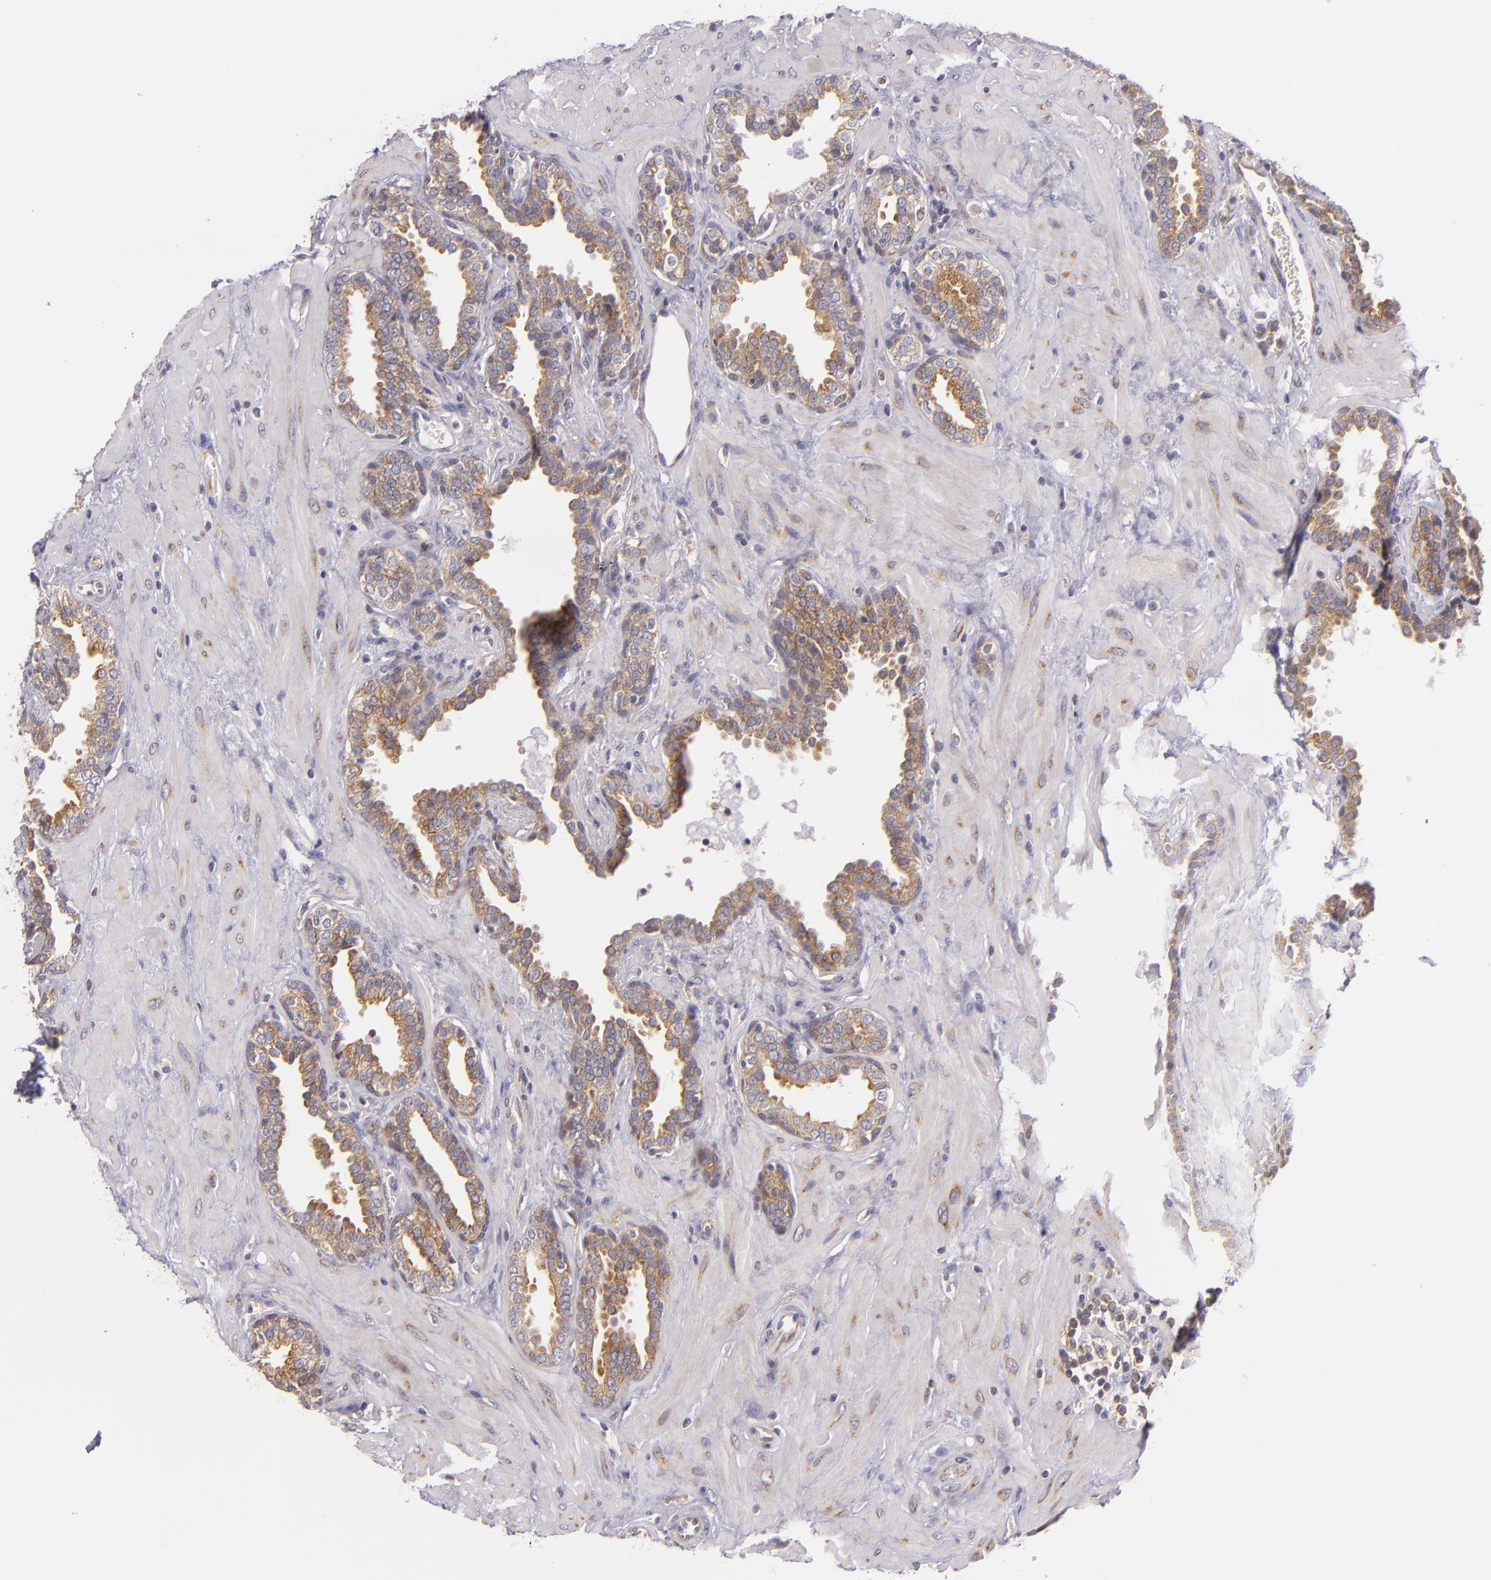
{"staining": {"intensity": "moderate", "quantity": "25%-75%", "location": "cytoplasmic/membranous"}, "tissue": "prostate", "cell_type": "Glandular cells", "image_type": "normal", "snomed": [{"axis": "morphology", "description": "Normal tissue, NOS"}, {"axis": "topography", "description": "Prostate"}], "caption": "Immunohistochemistry (IHC) micrograph of normal prostate stained for a protein (brown), which exhibits medium levels of moderate cytoplasmic/membranous expression in approximately 25%-75% of glandular cells.", "gene": "UPF3B", "patient": {"sex": "male", "age": 51}}